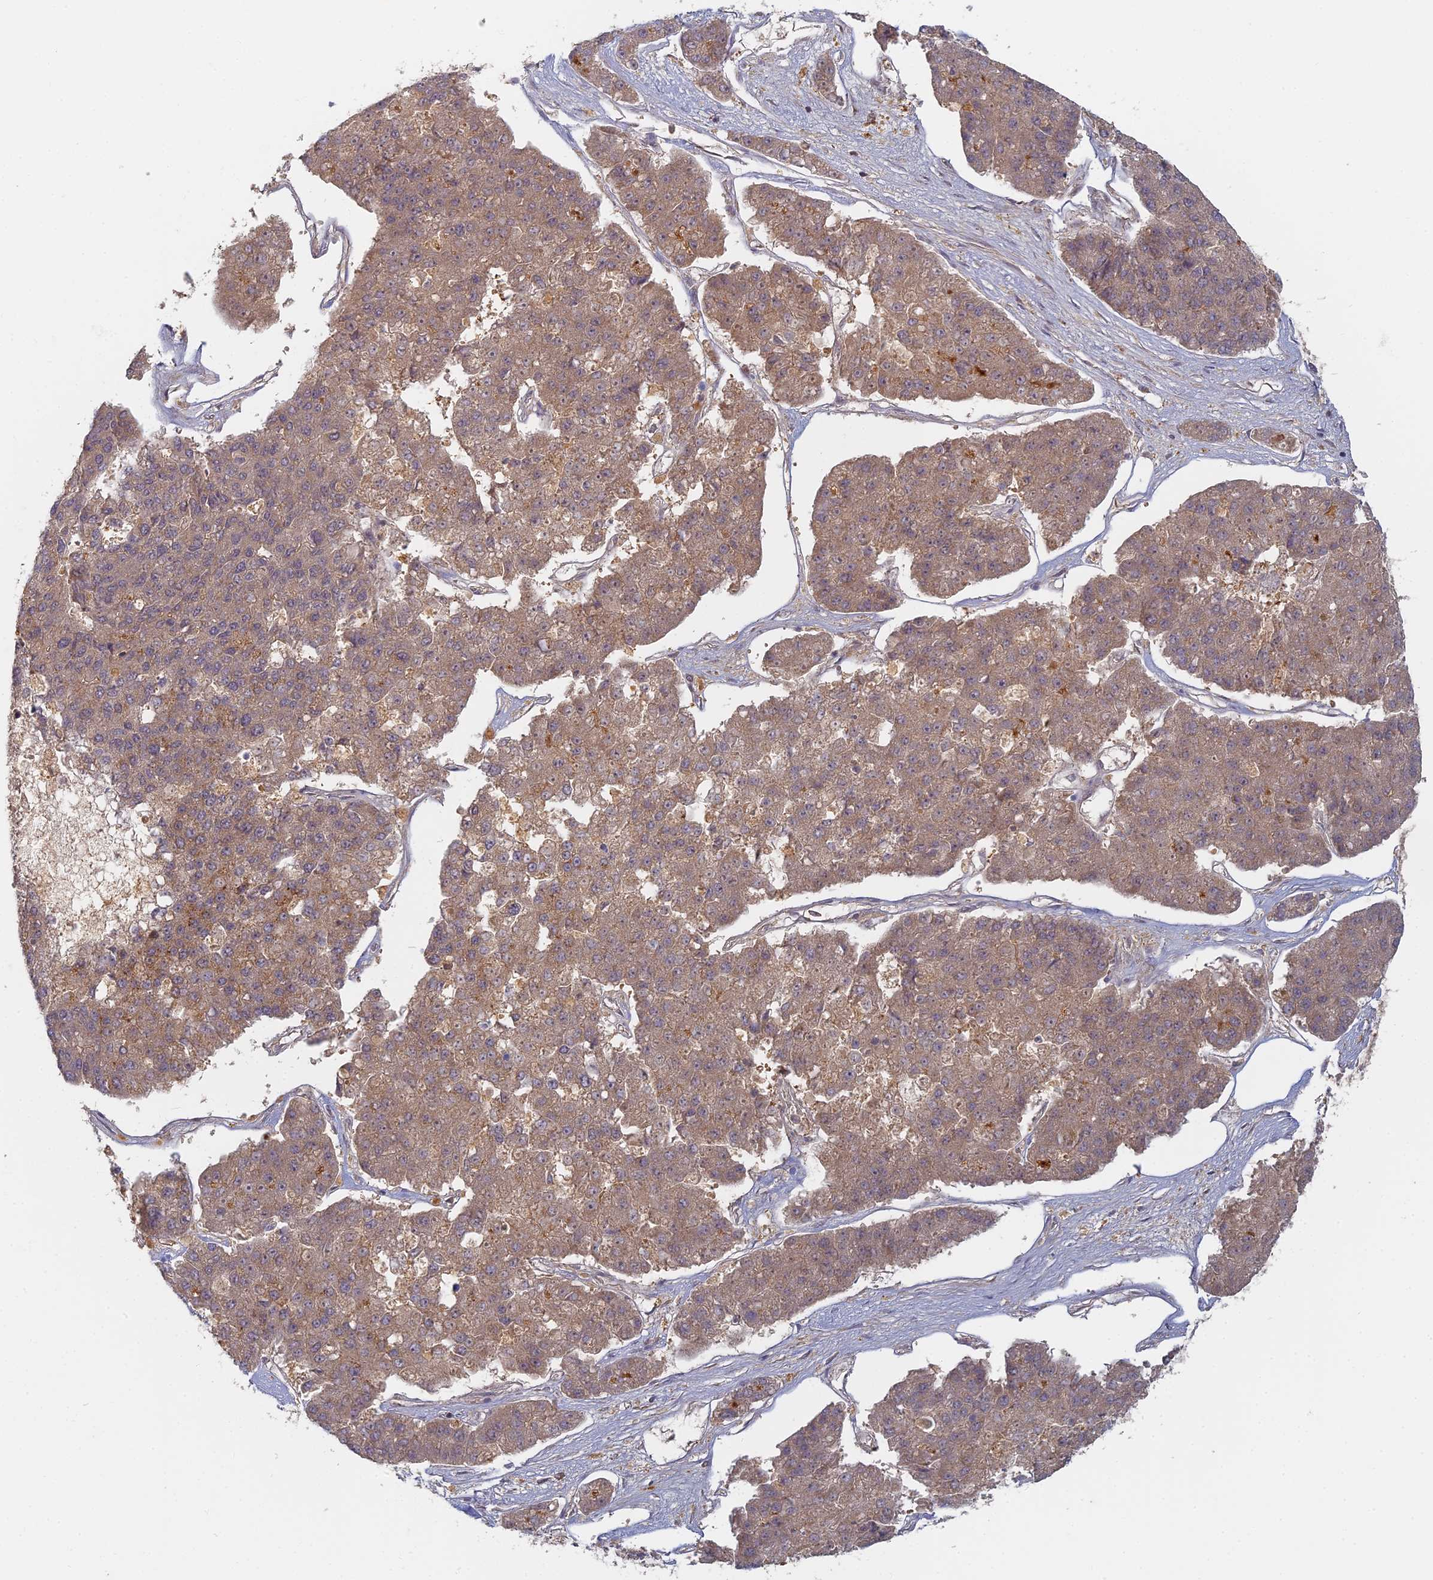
{"staining": {"intensity": "weak", "quantity": ">75%", "location": "cytoplasmic/membranous"}, "tissue": "pancreatic cancer", "cell_type": "Tumor cells", "image_type": "cancer", "snomed": [{"axis": "morphology", "description": "Adenocarcinoma, NOS"}, {"axis": "topography", "description": "Pancreas"}], "caption": "Pancreatic cancer stained for a protein exhibits weak cytoplasmic/membranous positivity in tumor cells.", "gene": "INO80D", "patient": {"sex": "male", "age": 50}}